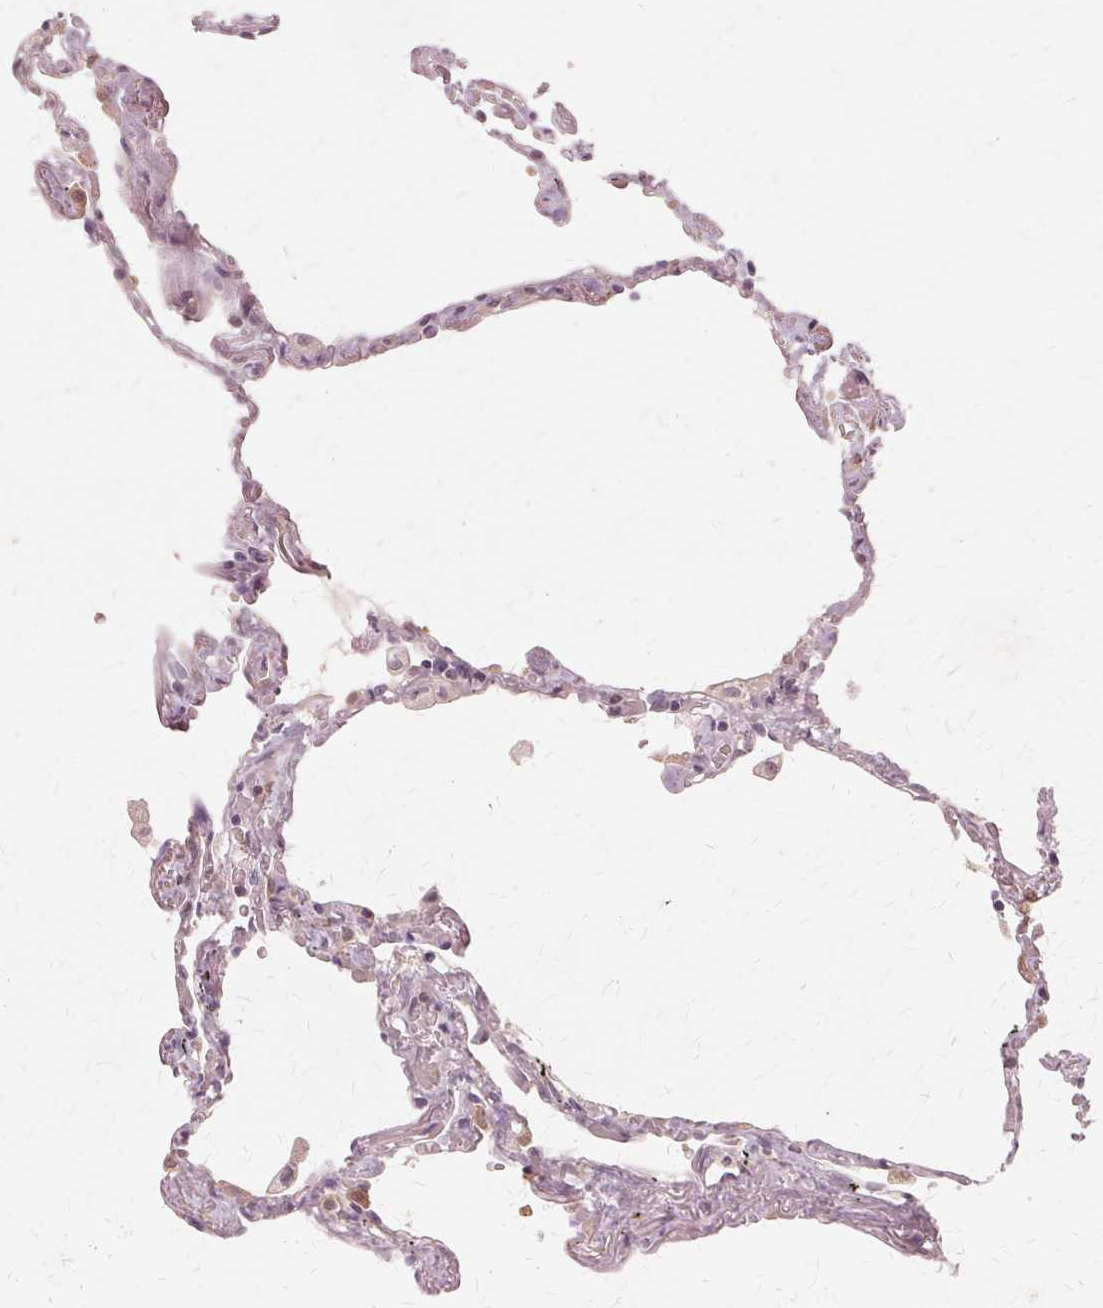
{"staining": {"intensity": "negative", "quantity": "none", "location": "none"}, "tissue": "lung", "cell_type": "Alveolar cells", "image_type": "normal", "snomed": [{"axis": "morphology", "description": "Normal tissue, NOS"}, {"axis": "topography", "description": "Lung"}], "caption": "An IHC histopathology image of unremarkable lung is shown. There is no staining in alveolar cells of lung.", "gene": "PRMT5", "patient": {"sex": "female", "age": 67}}